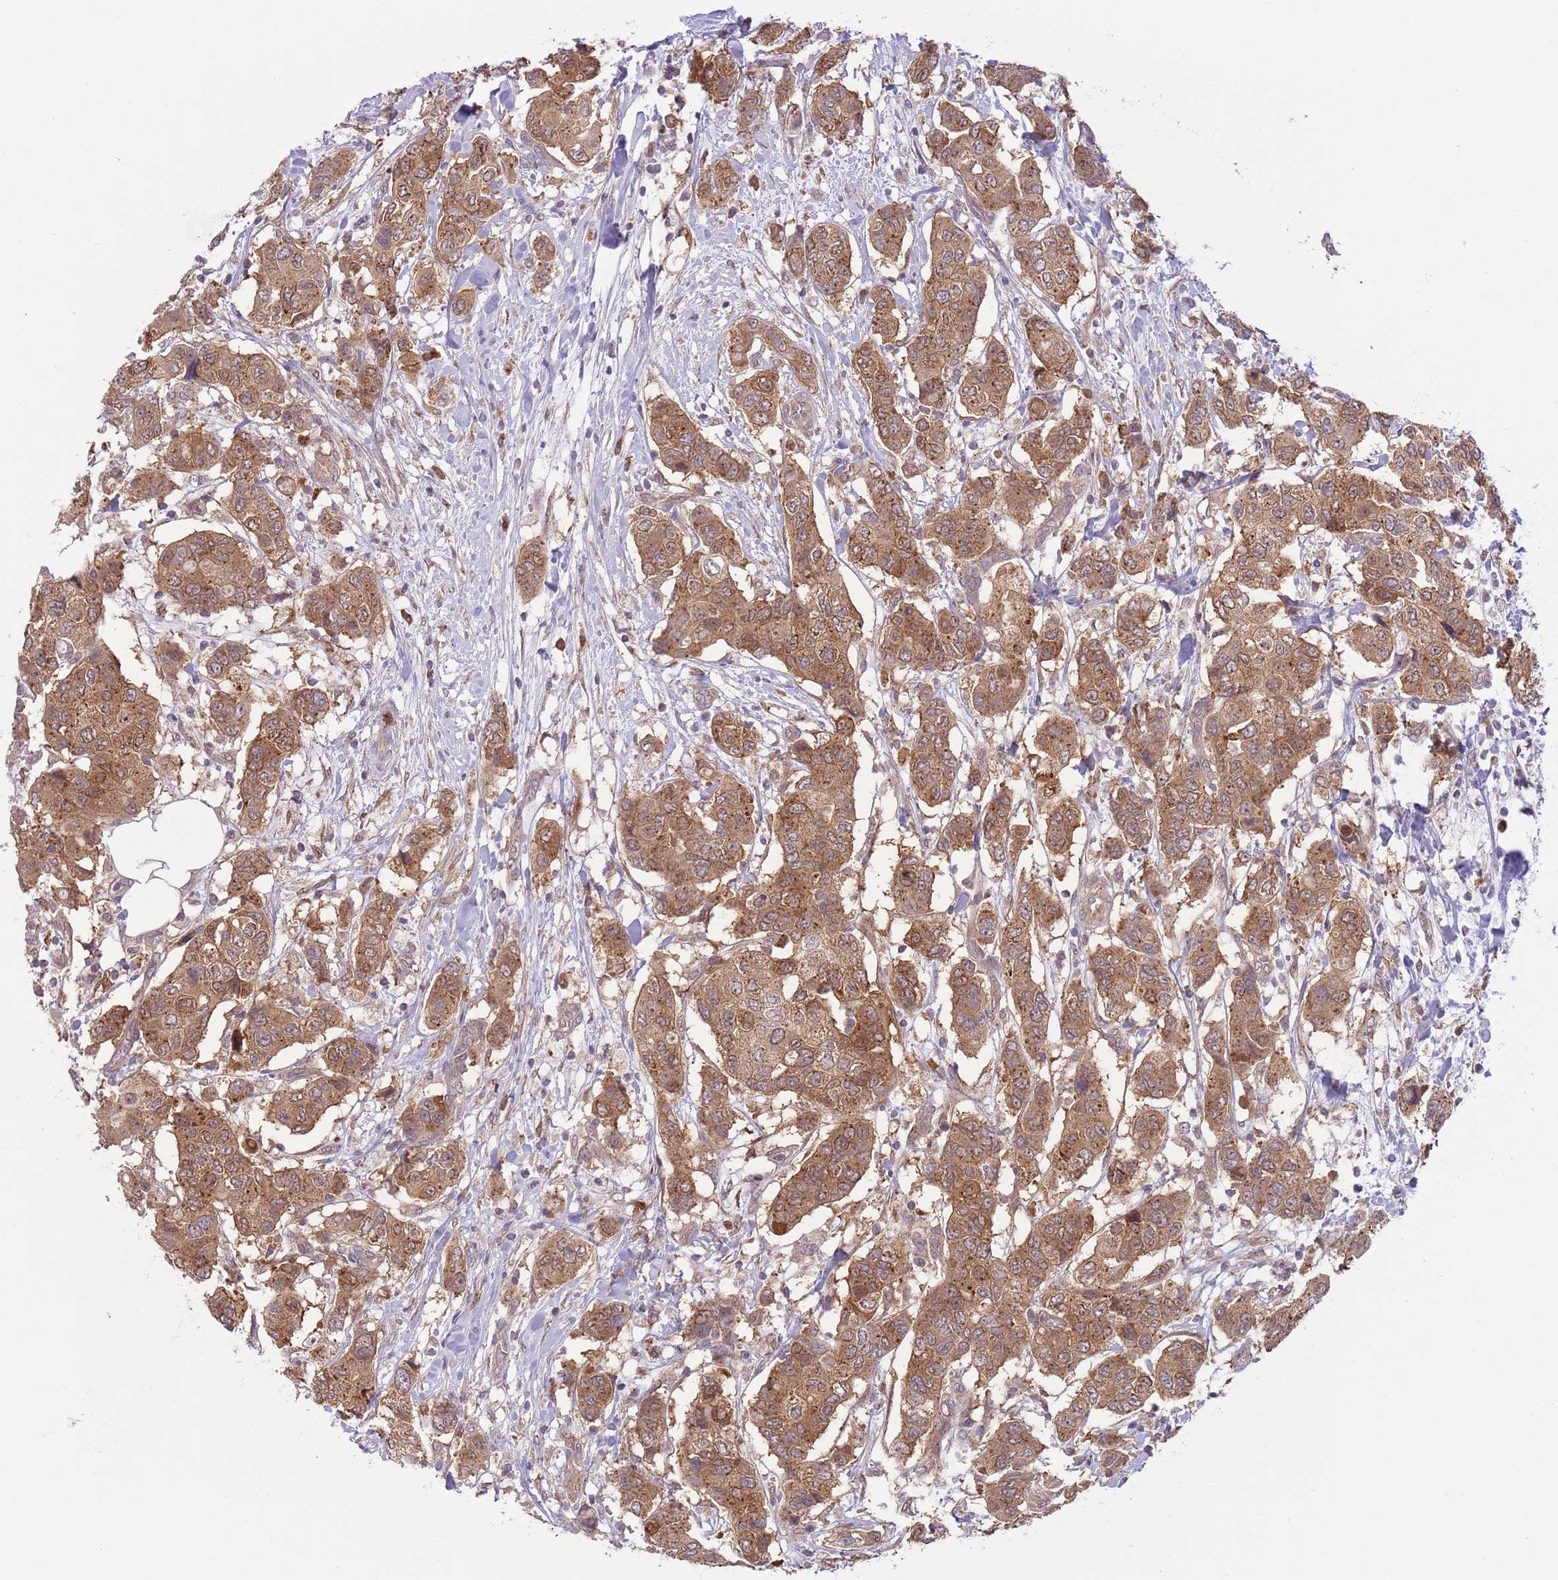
{"staining": {"intensity": "moderate", "quantity": ">75%", "location": "cytoplasmic/membranous"}, "tissue": "breast cancer", "cell_type": "Tumor cells", "image_type": "cancer", "snomed": [{"axis": "morphology", "description": "Lobular carcinoma"}, {"axis": "topography", "description": "Breast"}], "caption": "Tumor cells display medium levels of moderate cytoplasmic/membranous staining in approximately >75% of cells in lobular carcinoma (breast).", "gene": "COPE", "patient": {"sex": "female", "age": 51}}